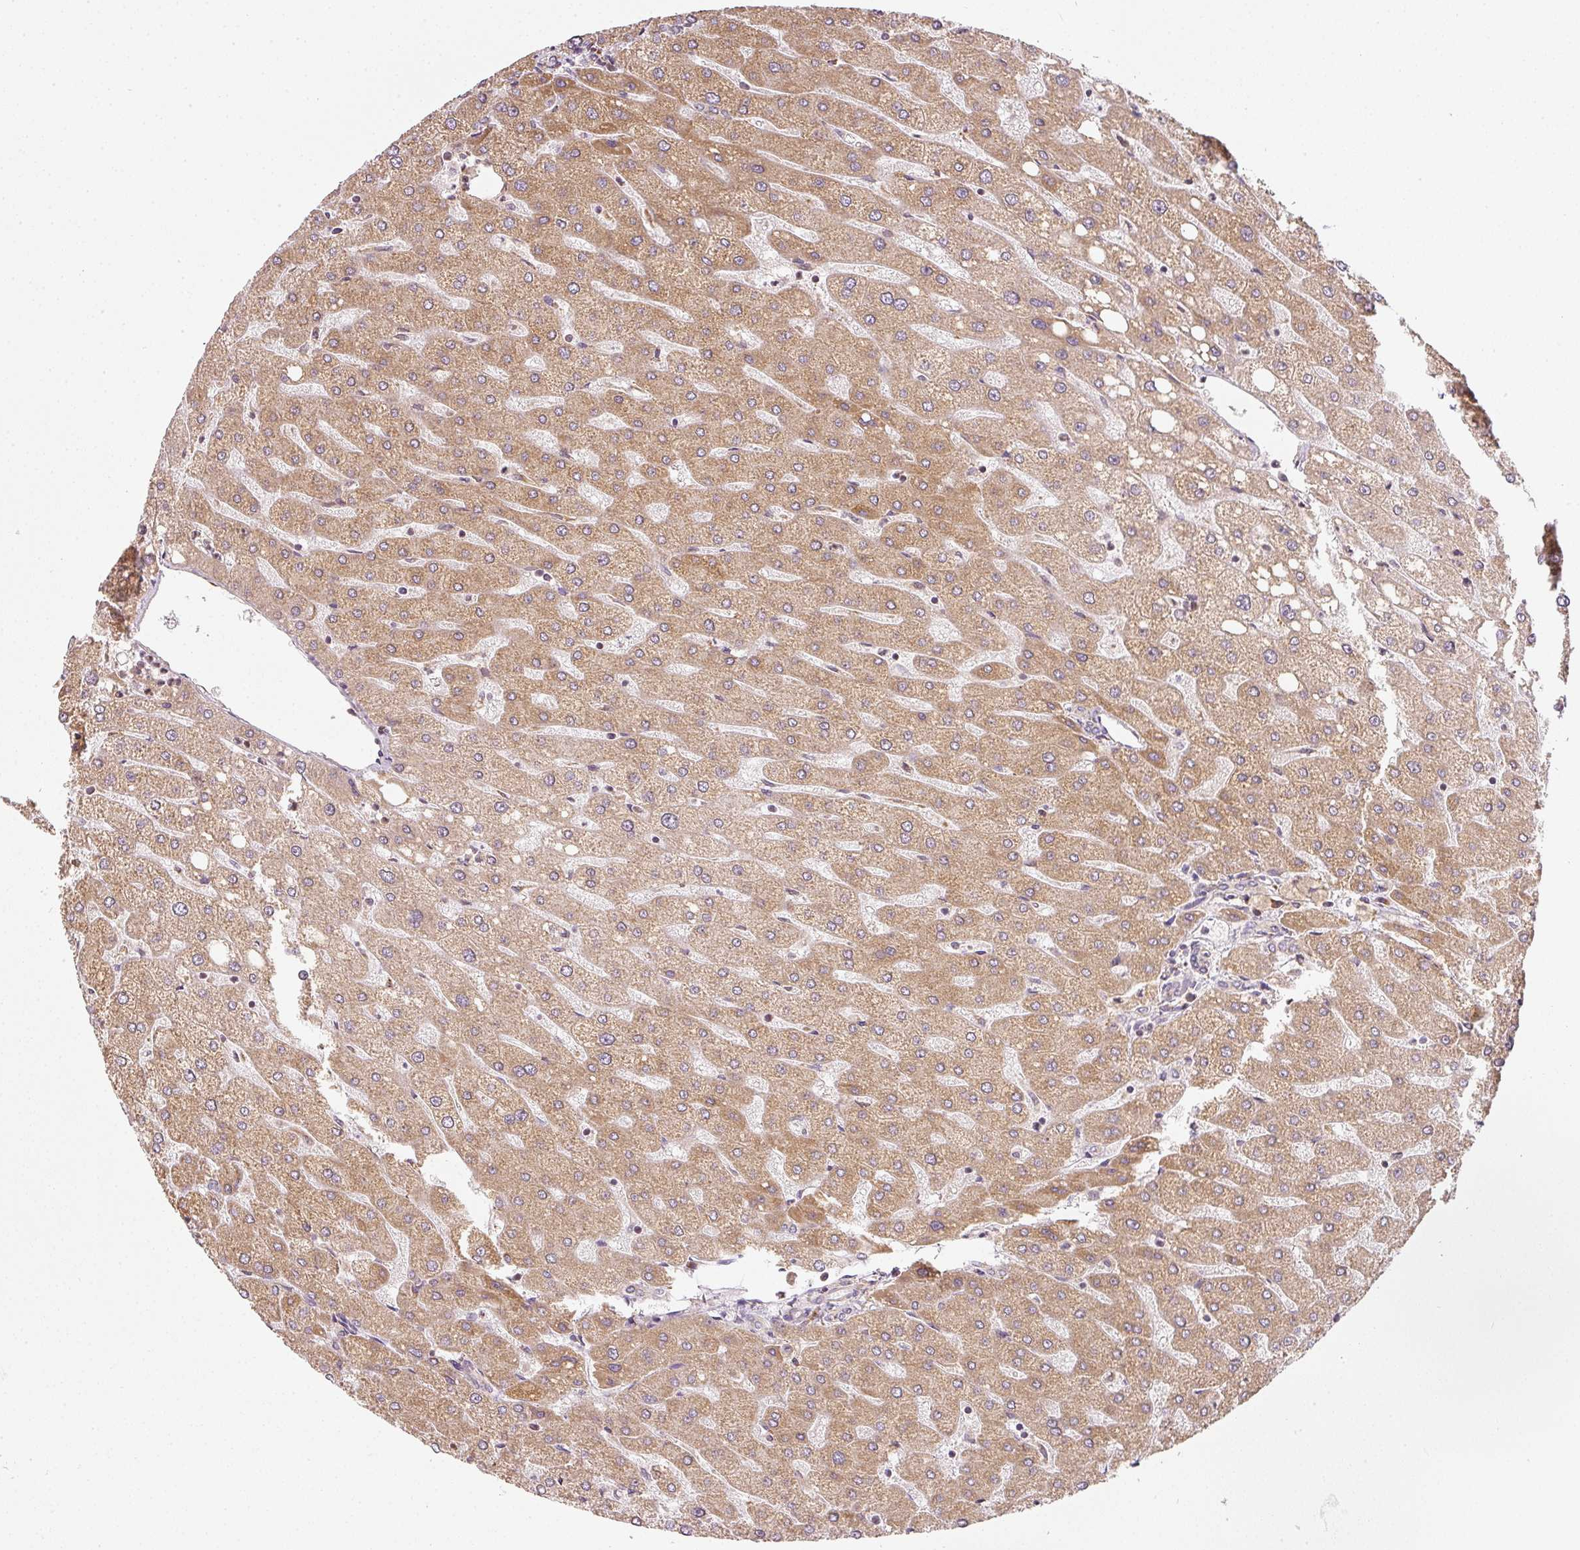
{"staining": {"intensity": "negative", "quantity": "none", "location": "none"}, "tissue": "liver", "cell_type": "Cholangiocytes", "image_type": "normal", "snomed": [{"axis": "morphology", "description": "Normal tissue, NOS"}, {"axis": "topography", "description": "Liver"}], "caption": "Human liver stained for a protein using immunohistochemistry (IHC) displays no positivity in cholangiocytes.", "gene": "MORN4", "patient": {"sex": "male", "age": 67}}